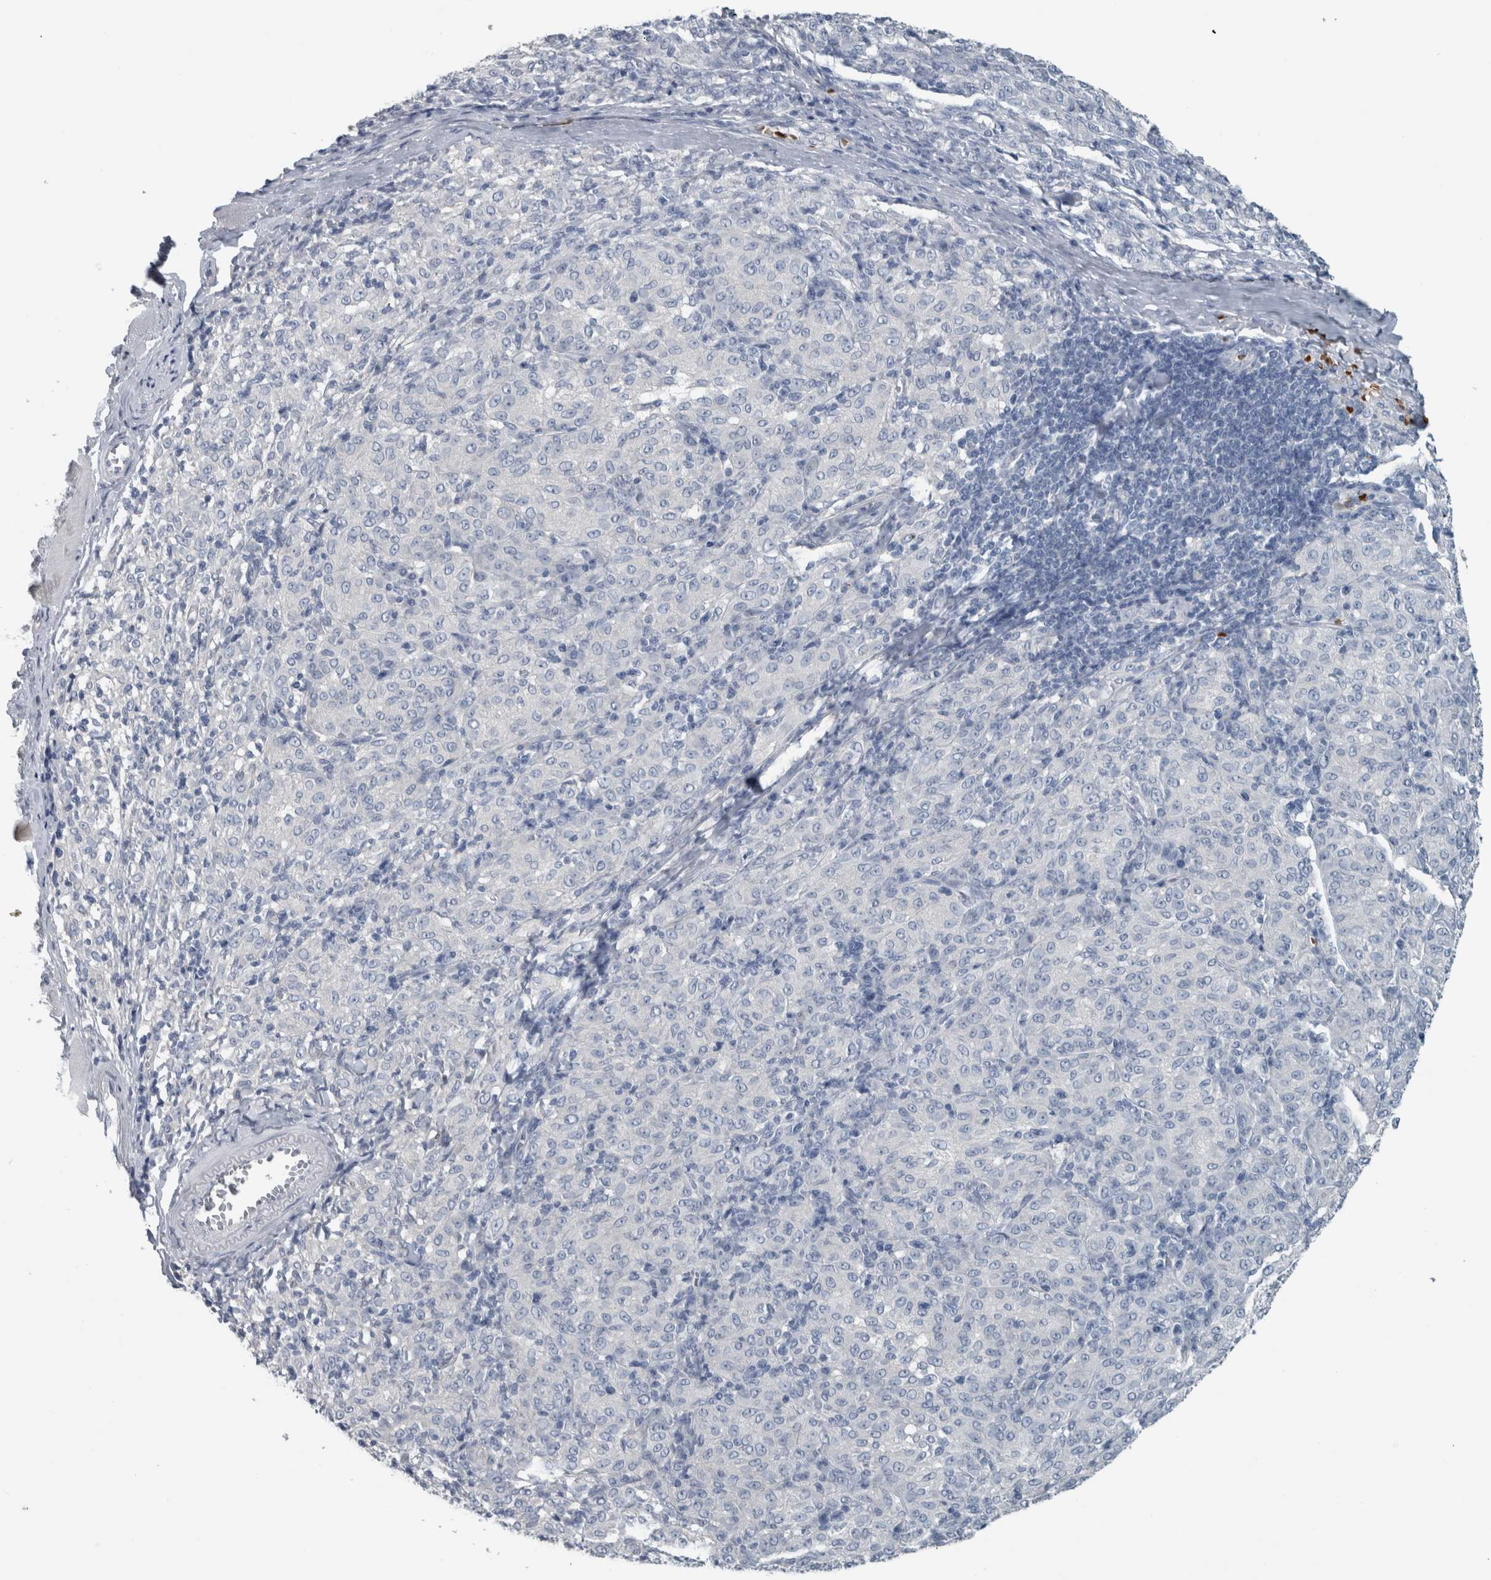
{"staining": {"intensity": "negative", "quantity": "none", "location": "none"}, "tissue": "melanoma", "cell_type": "Tumor cells", "image_type": "cancer", "snomed": [{"axis": "morphology", "description": "Malignant melanoma, NOS"}, {"axis": "topography", "description": "Skin"}], "caption": "High magnification brightfield microscopy of melanoma stained with DAB (brown) and counterstained with hematoxylin (blue): tumor cells show no significant expression.", "gene": "SH3GL2", "patient": {"sex": "female", "age": 72}}